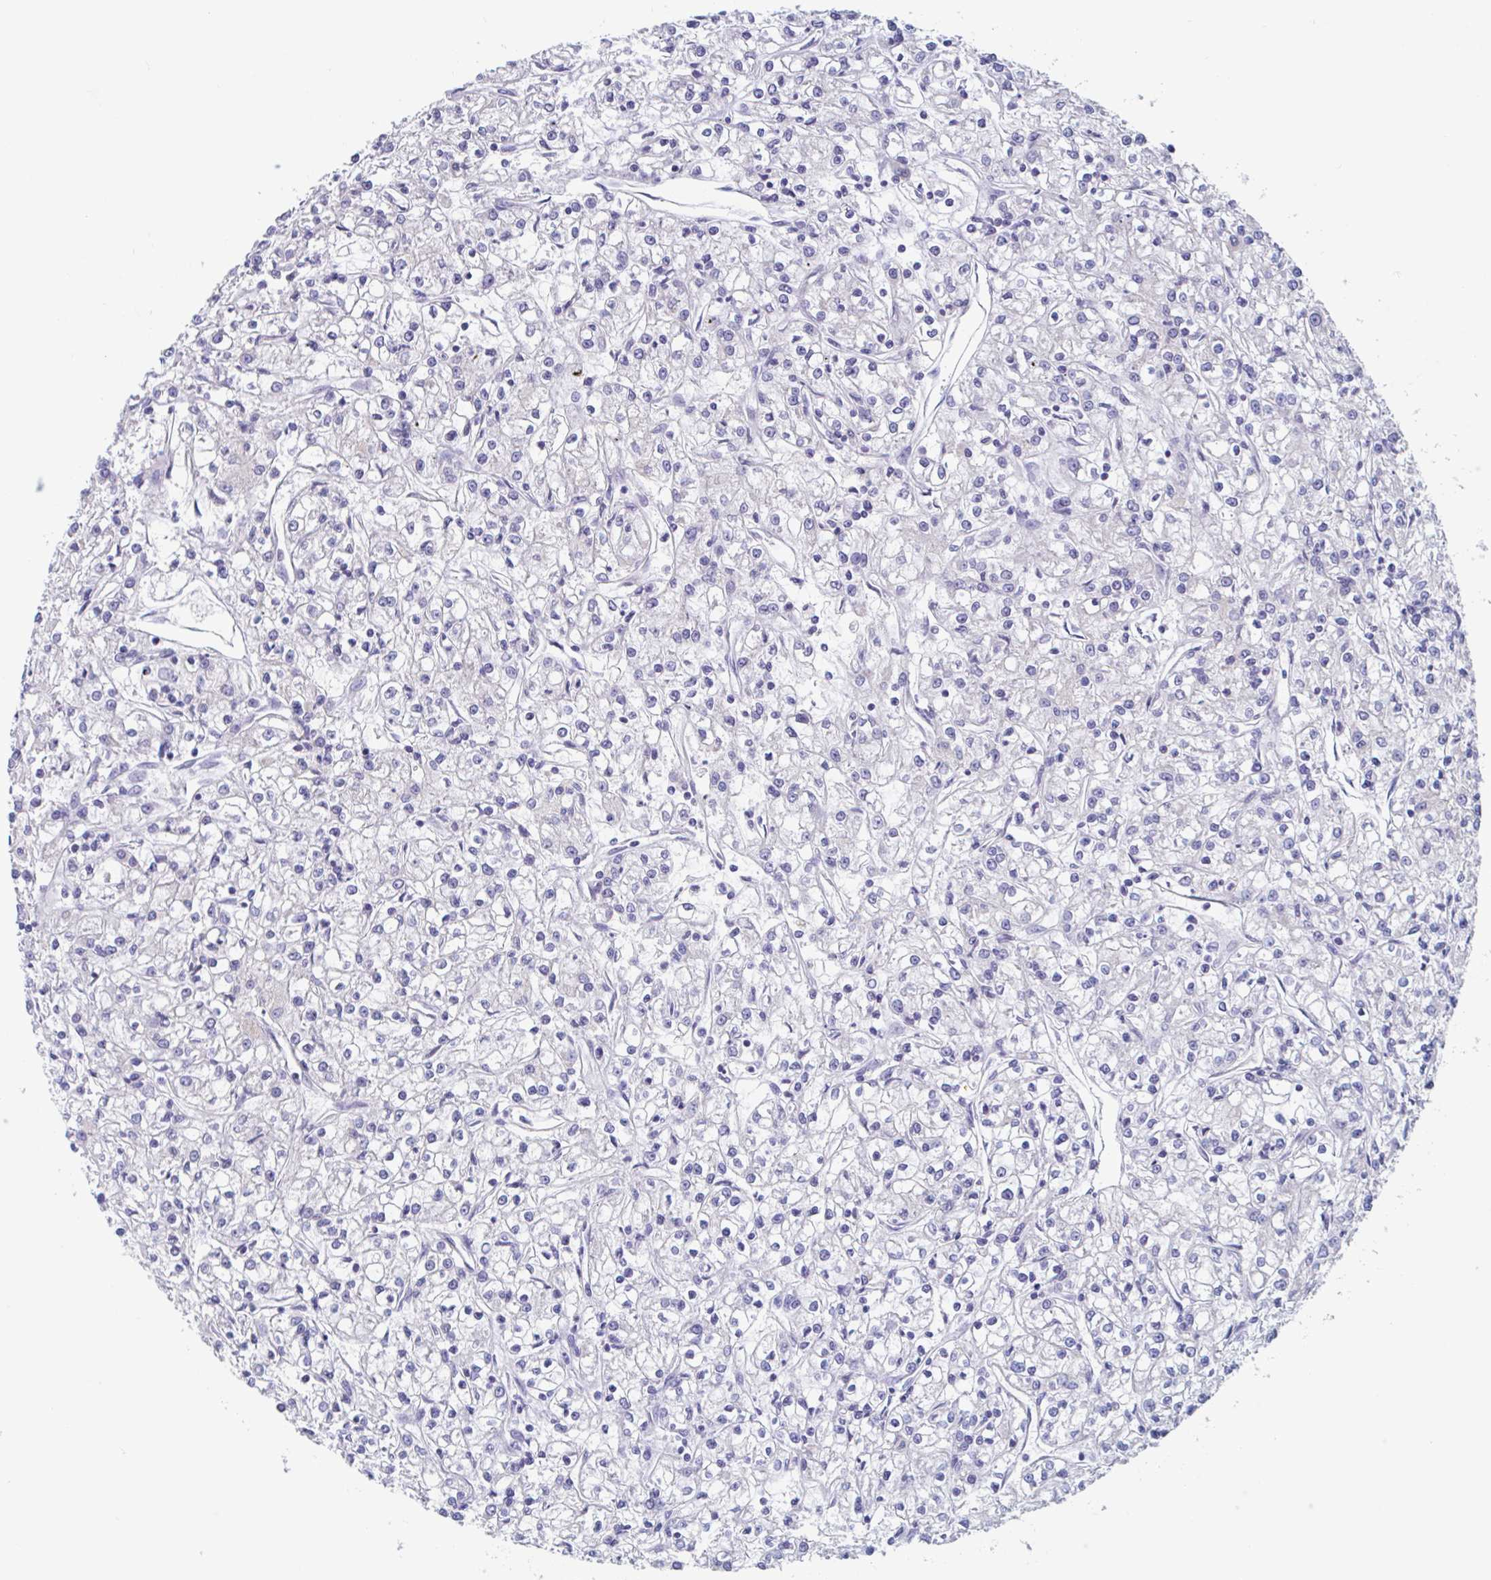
{"staining": {"intensity": "negative", "quantity": "none", "location": "none"}, "tissue": "renal cancer", "cell_type": "Tumor cells", "image_type": "cancer", "snomed": [{"axis": "morphology", "description": "Adenocarcinoma, NOS"}, {"axis": "topography", "description": "Kidney"}], "caption": "Immunohistochemistry (IHC) micrograph of human adenocarcinoma (renal) stained for a protein (brown), which shows no expression in tumor cells.", "gene": "UNKL", "patient": {"sex": "female", "age": 59}}